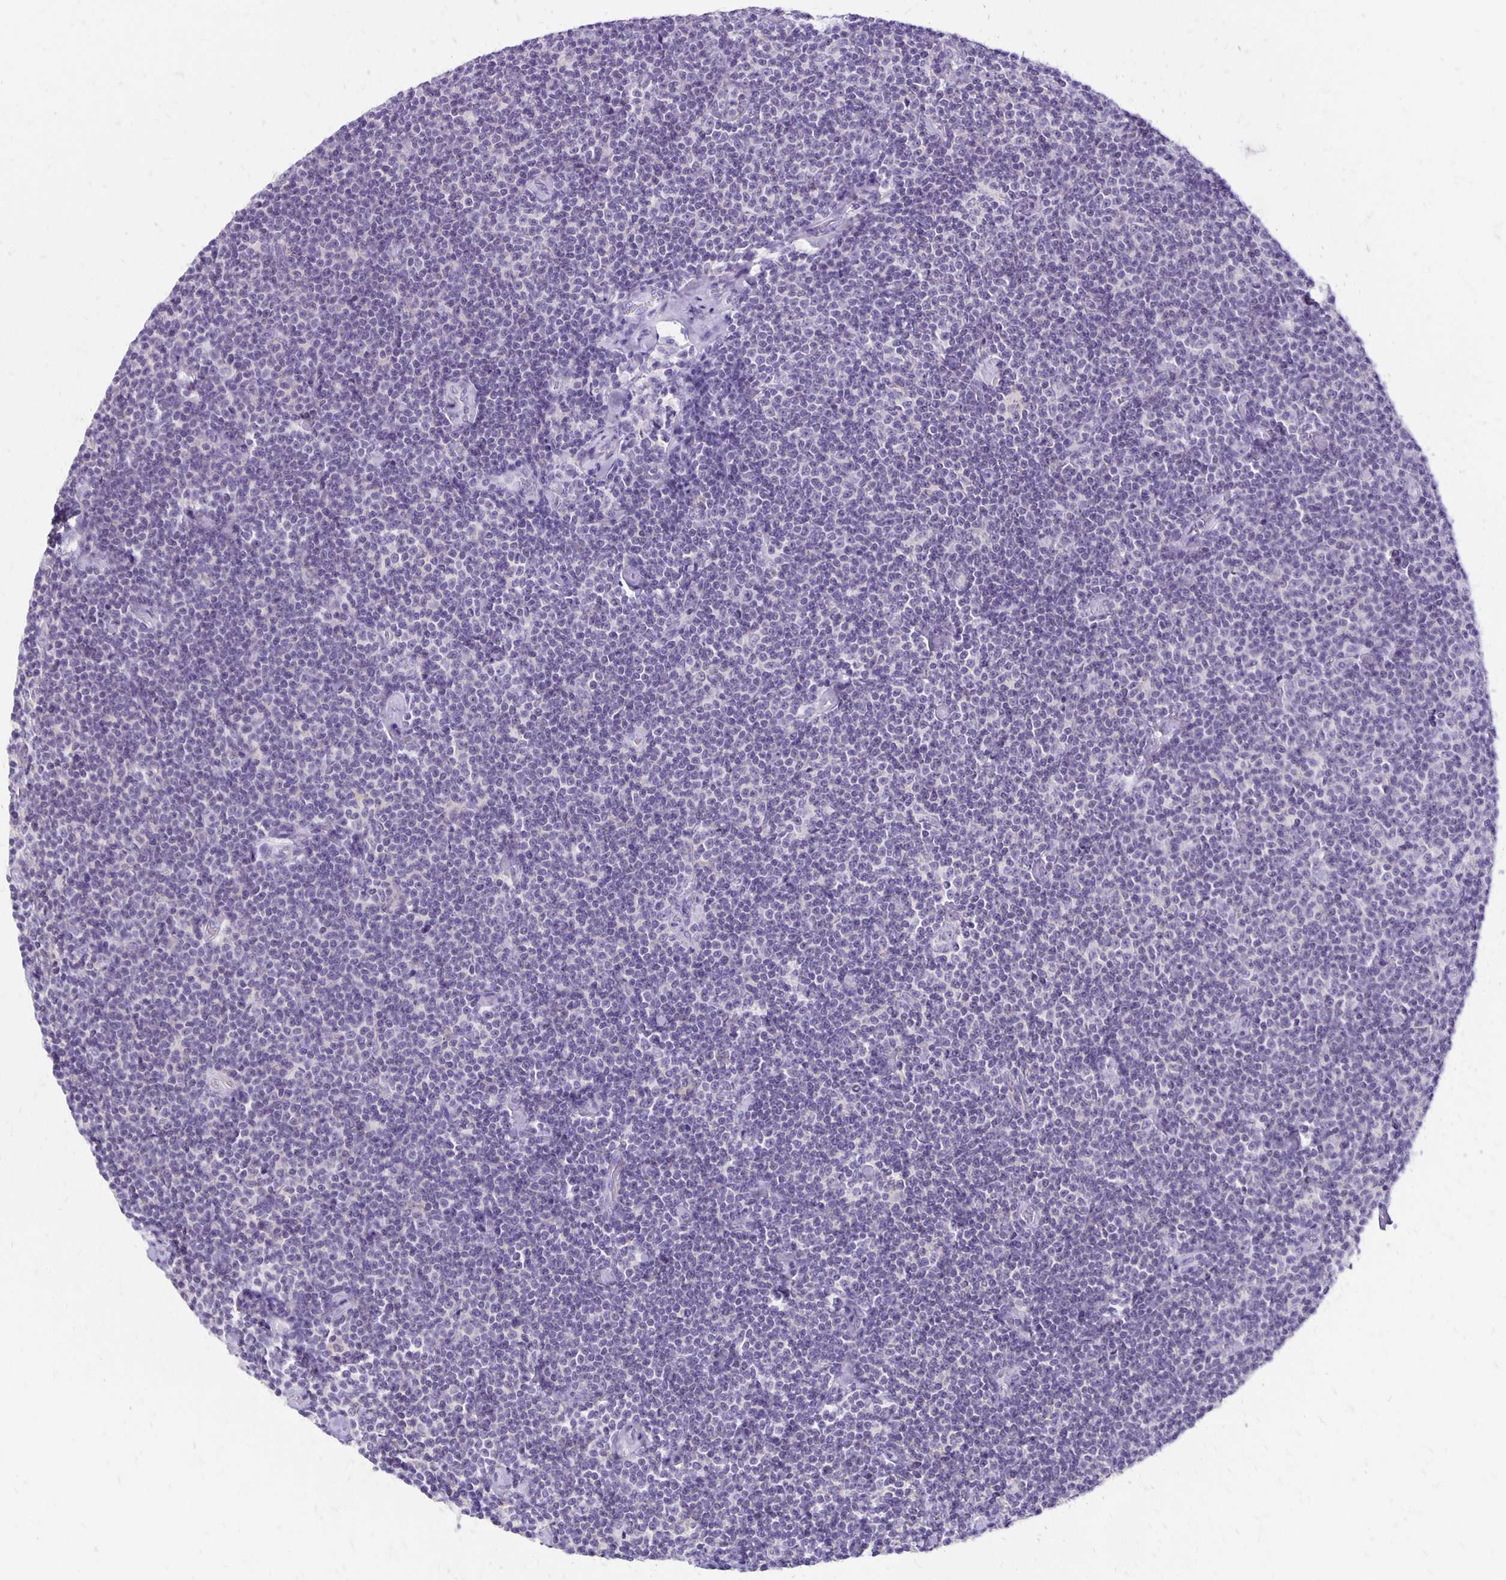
{"staining": {"intensity": "negative", "quantity": "none", "location": "none"}, "tissue": "lymphoma", "cell_type": "Tumor cells", "image_type": "cancer", "snomed": [{"axis": "morphology", "description": "Malignant lymphoma, non-Hodgkin's type, Low grade"}, {"axis": "topography", "description": "Lymph node"}], "caption": "A high-resolution histopathology image shows immunohistochemistry (IHC) staining of malignant lymphoma, non-Hodgkin's type (low-grade), which reveals no significant positivity in tumor cells.", "gene": "ANKRD45", "patient": {"sex": "male", "age": 81}}